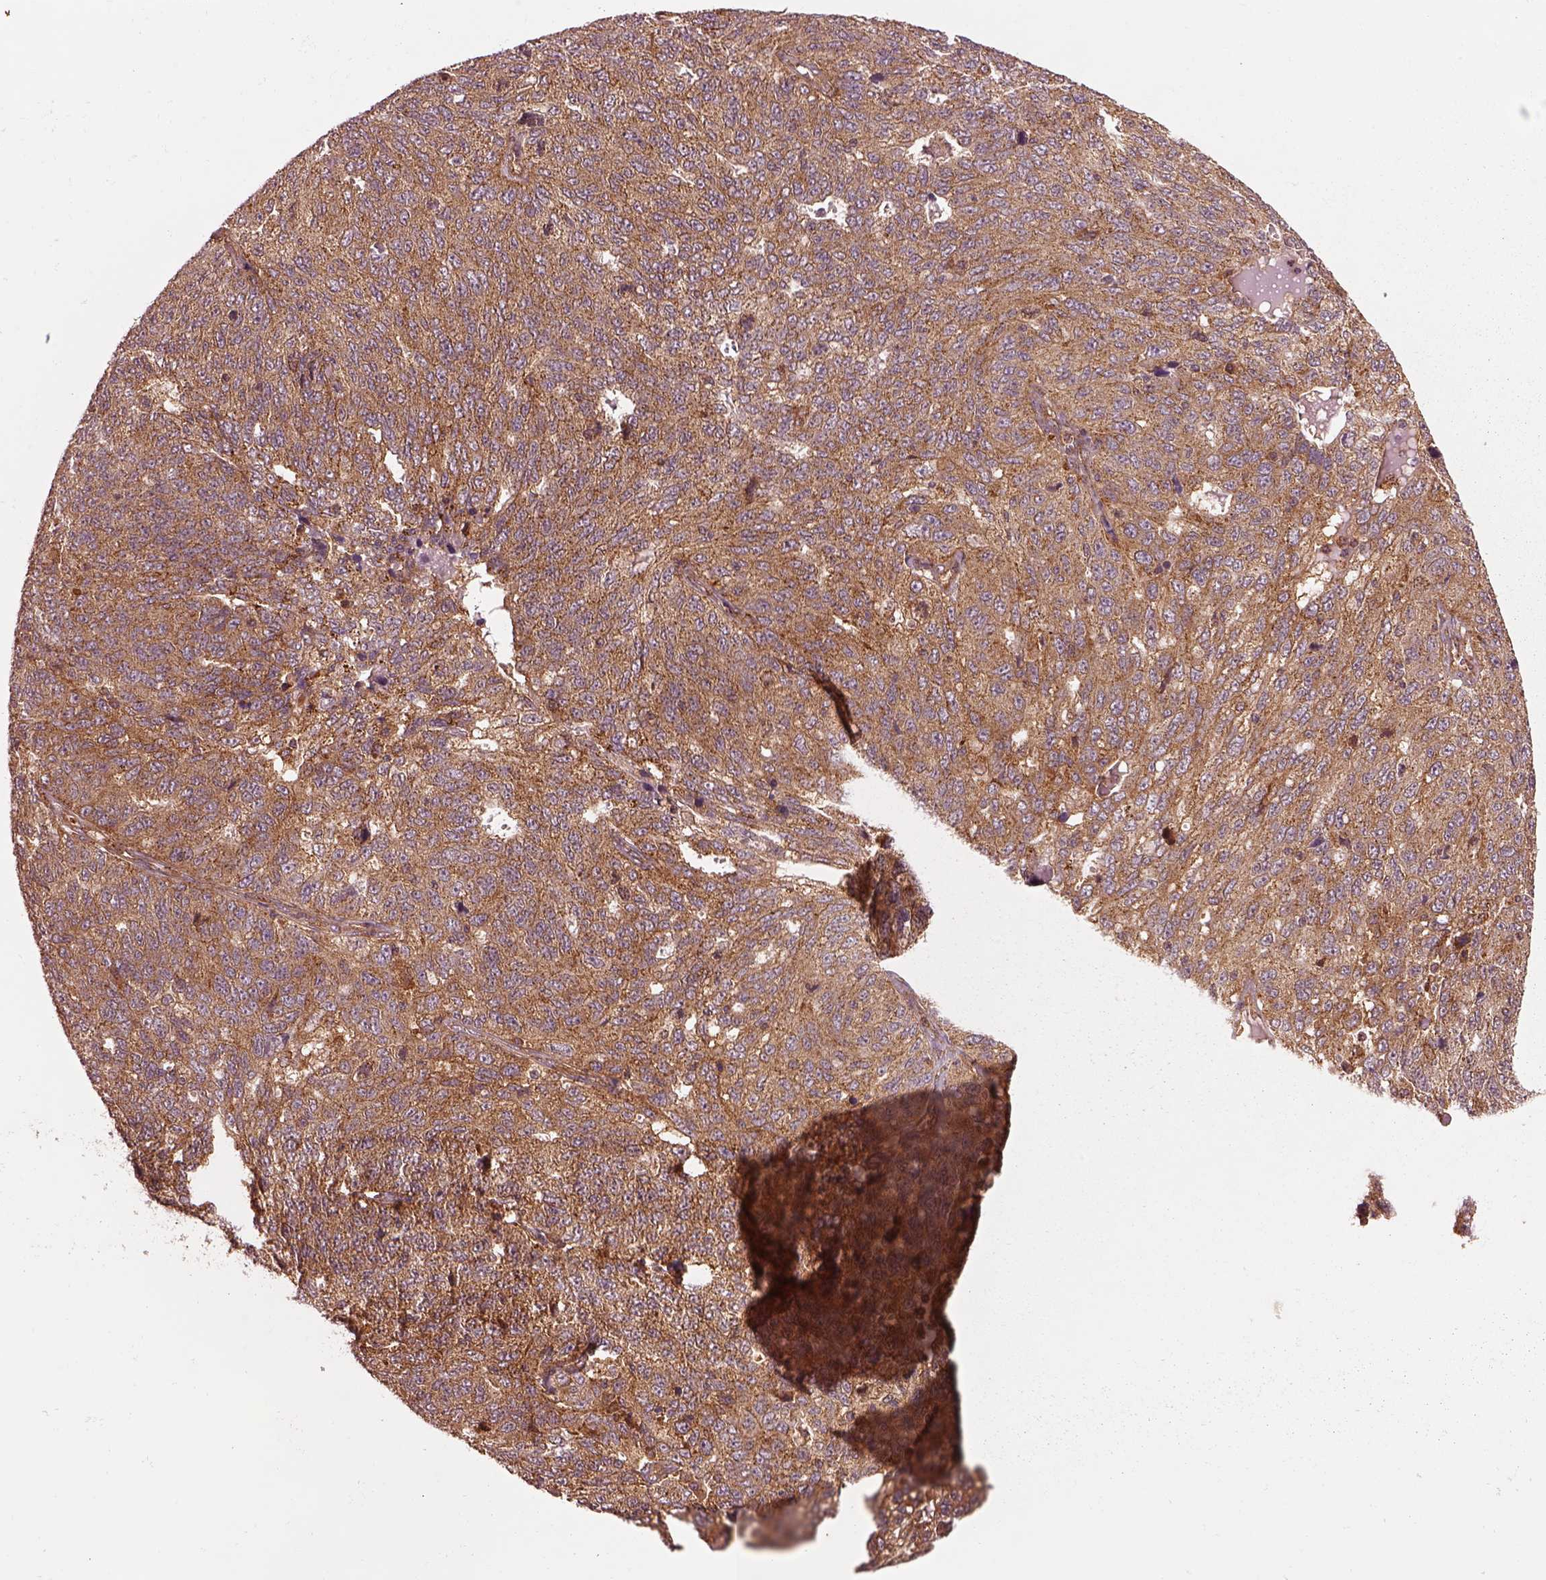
{"staining": {"intensity": "moderate", "quantity": "25%-75%", "location": "cytoplasmic/membranous"}, "tissue": "ovarian cancer", "cell_type": "Tumor cells", "image_type": "cancer", "snomed": [{"axis": "morphology", "description": "Cystadenocarcinoma, serous, NOS"}, {"axis": "topography", "description": "Ovary"}], "caption": "This photomicrograph reveals IHC staining of ovarian cancer, with medium moderate cytoplasmic/membranous staining in about 25%-75% of tumor cells.", "gene": "WASHC2A", "patient": {"sex": "female", "age": 71}}